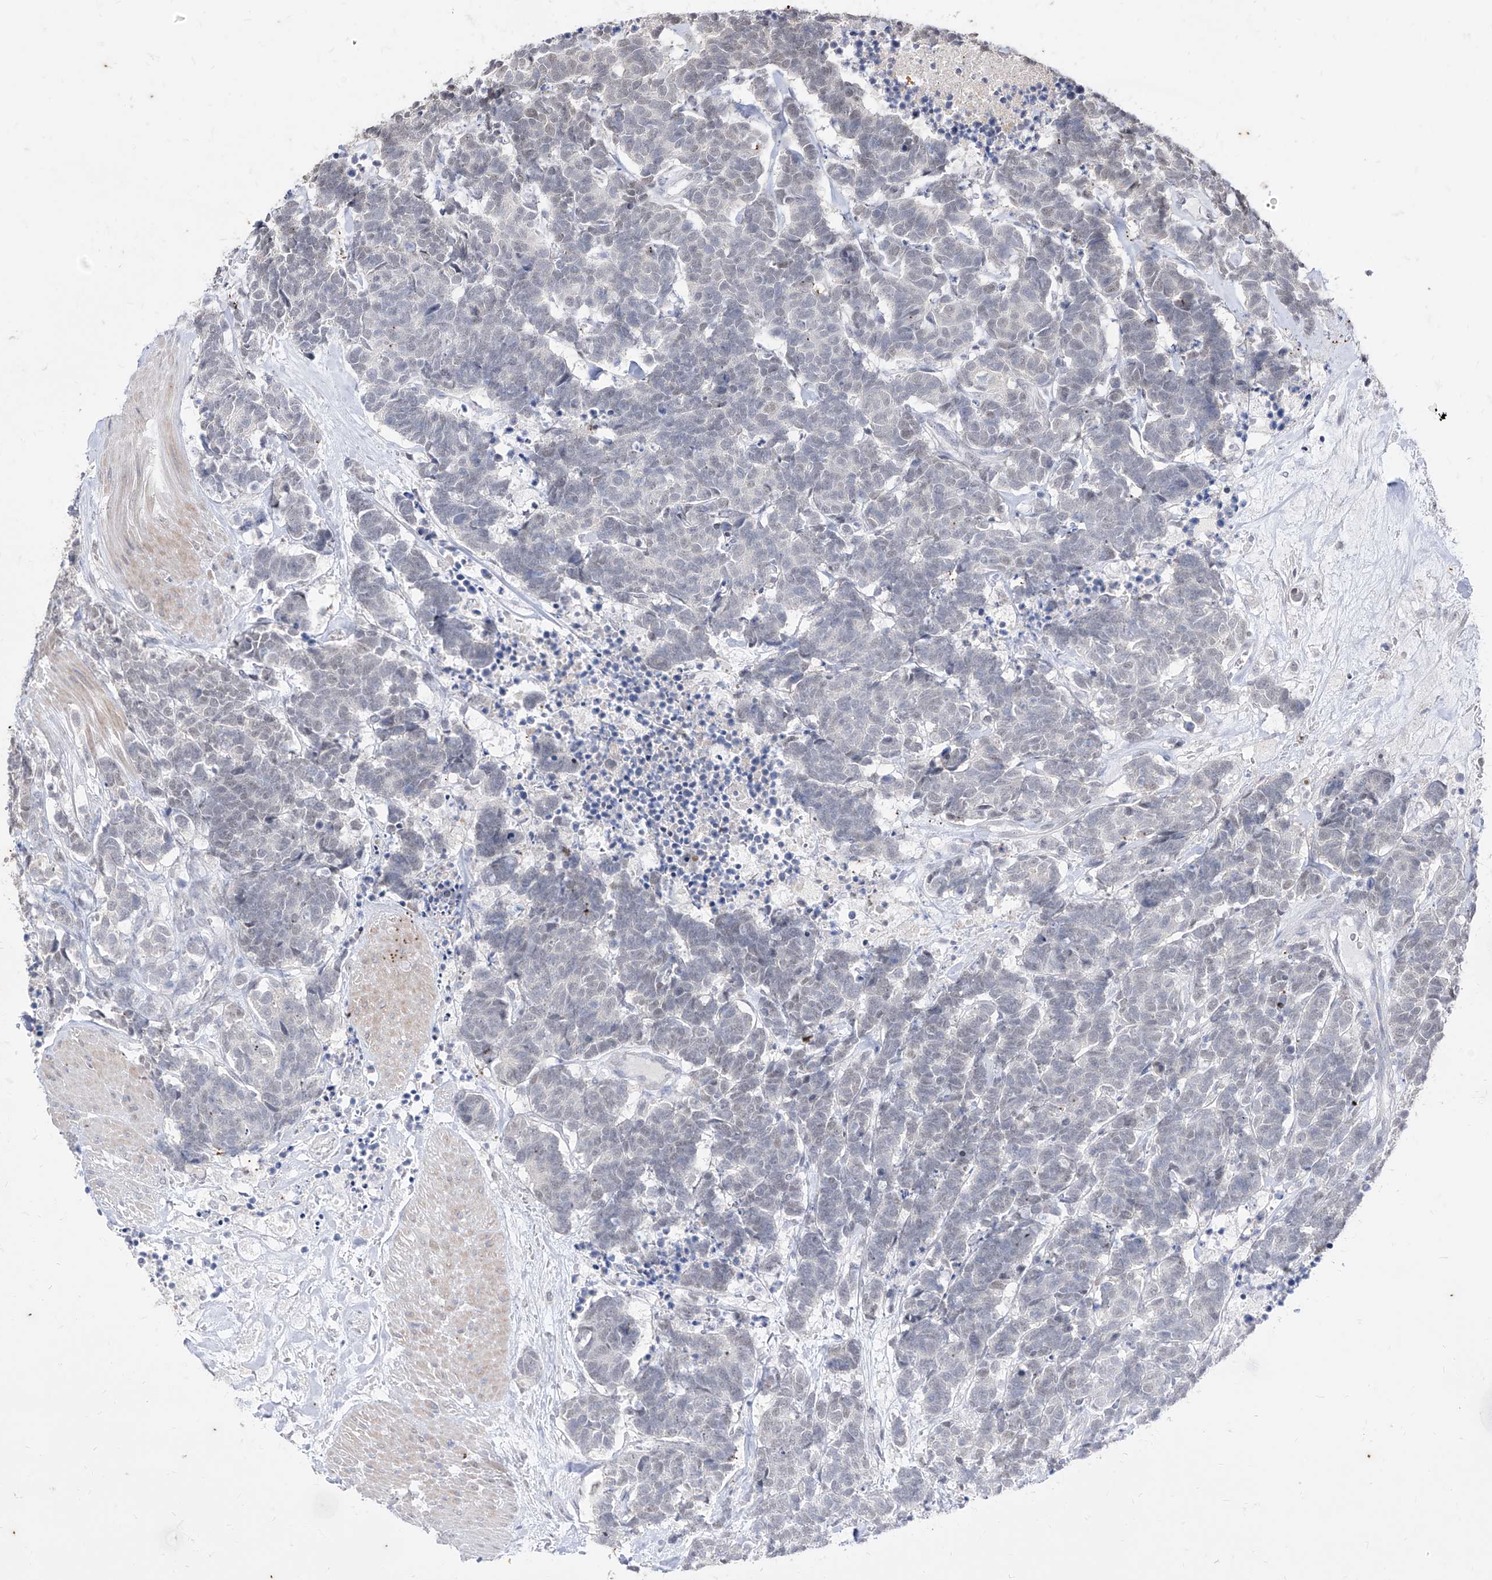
{"staining": {"intensity": "negative", "quantity": "none", "location": "none"}, "tissue": "carcinoid", "cell_type": "Tumor cells", "image_type": "cancer", "snomed": [{"axis": "morphology", "description": "Carcinoma, NOS"}, {"axis": "morphology", "description": "Carcinoid, malignant, NOS"}, {"axis": "topography", "description": "Urinary bladder"}], "caption": "Immunohistochemistry (IHC) of carcinoma demonstrates no staining in tumor cells.", "gene": "PHF20L1", "patient": {"sex": "male", "age": 57}}